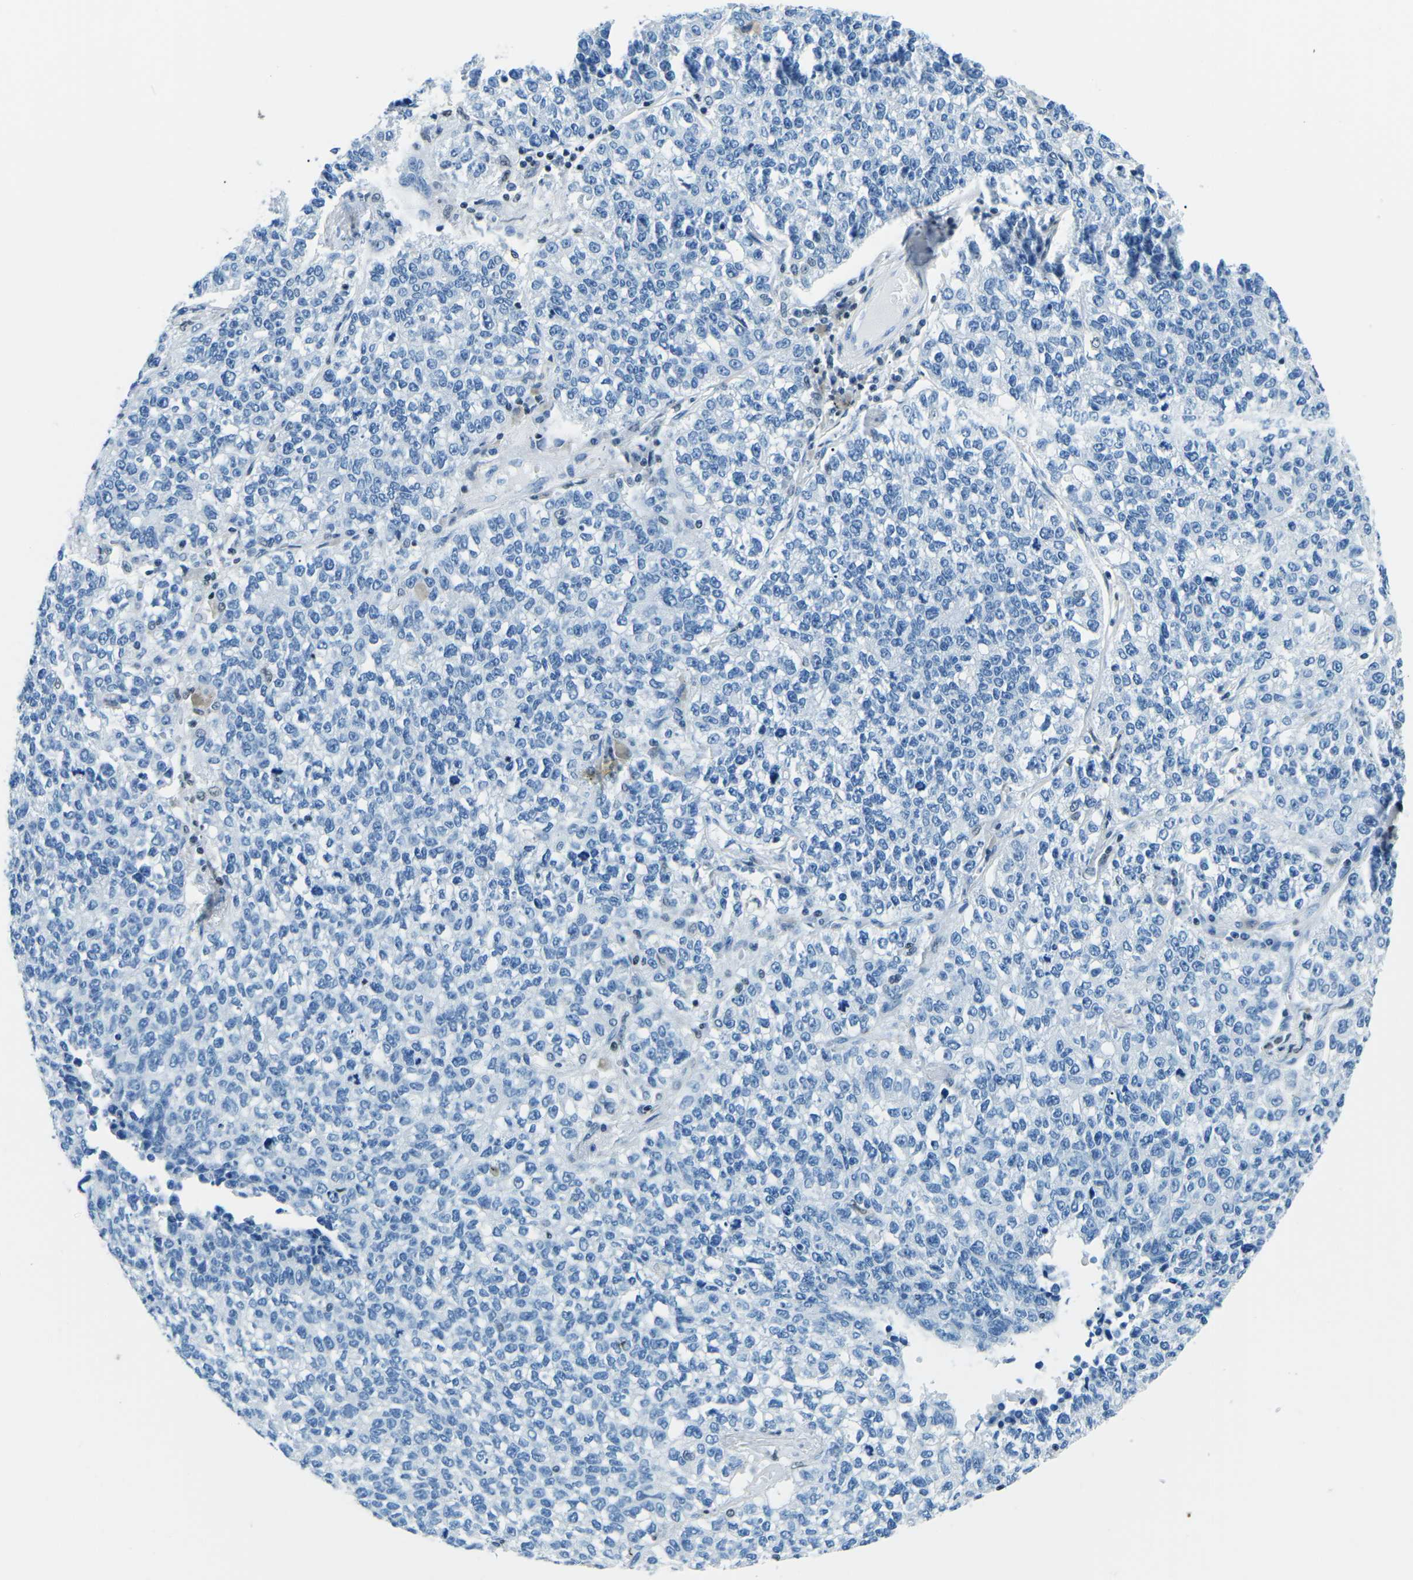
{"staining": {"intensity": "negative", "quantity": "none", "location": "none"}, "tissue": "lung cancer", "cell_type": "Tumor cells", "image_type": "cancer", "snomed": [{"axis": "morphology", "description": "Adenocarcinoma, NOS"}, {"axis": "topography", "description": "Lung"}], "caption": "IHC image of neoplastic tissue: human adenocarcinoma (lung) stained with DAB reveals no significant protein positivity in tumor cells. The staining was performed using DAB to visualize the protein expression in brown, while the nuclei were stained in blue with hematoxylin (Magnification: 20x).", "gene": "CELF2", "patient": {"sex": "male", "age": 49}}